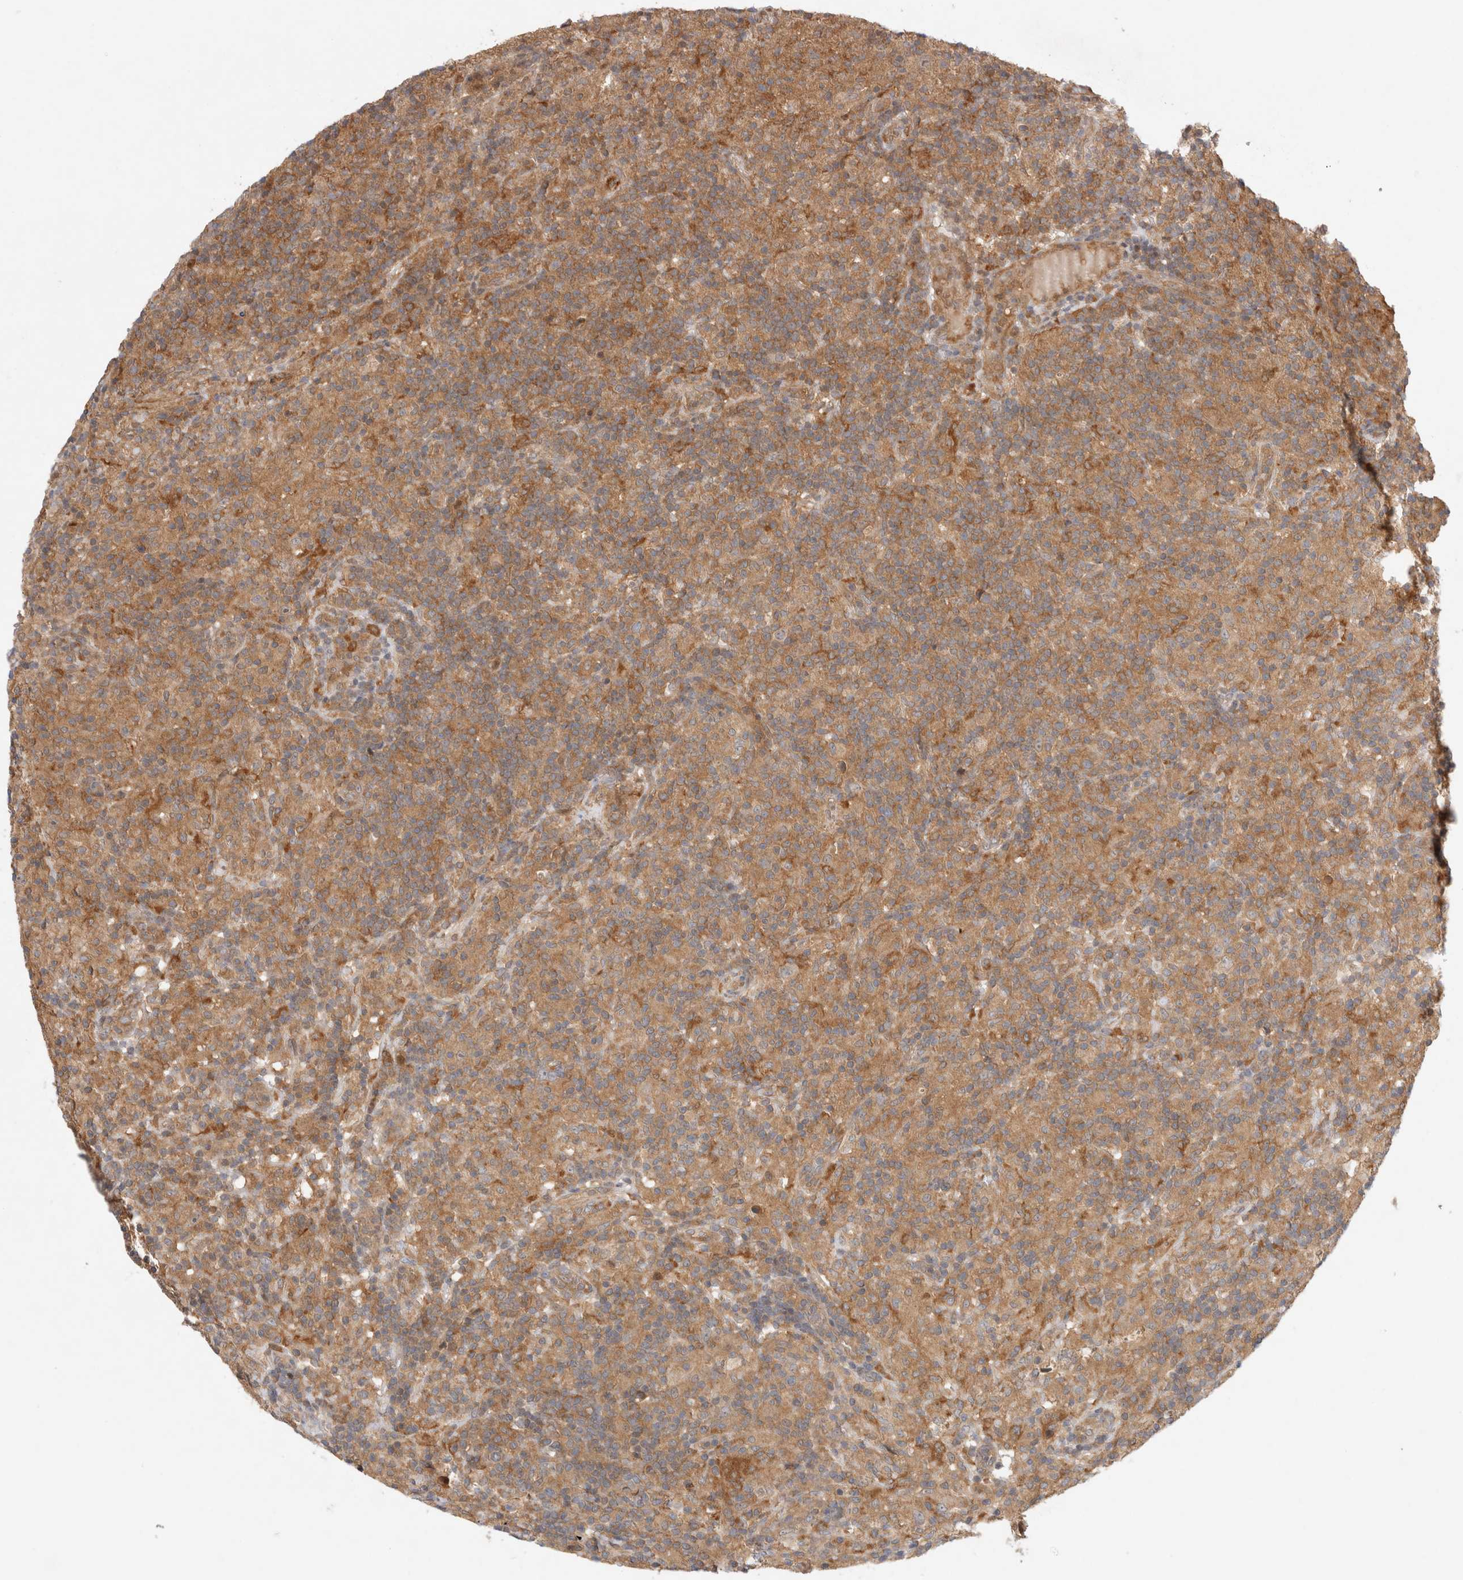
{"staining": {"intensity": "moderate", "quantity": ">75%", "location": "cytoplasmic/membranous"}, "tissue": "lymphoma", "cell_type": "Tumor cells", "image_type": "cancer", "snomed": [{"axis": "morphology", "description": "Hodgkin's disease, NOS"}, {"axis": "topography", "description": "Lymph node"}], "caption": "Protein analysis of Hodgkin's disease tissue demonstrates moderate cytoplasmic/membranous expression in about >75% of tumor cells.", "gene": "HTT", "patient": {"sex": "male", "age": 70}}